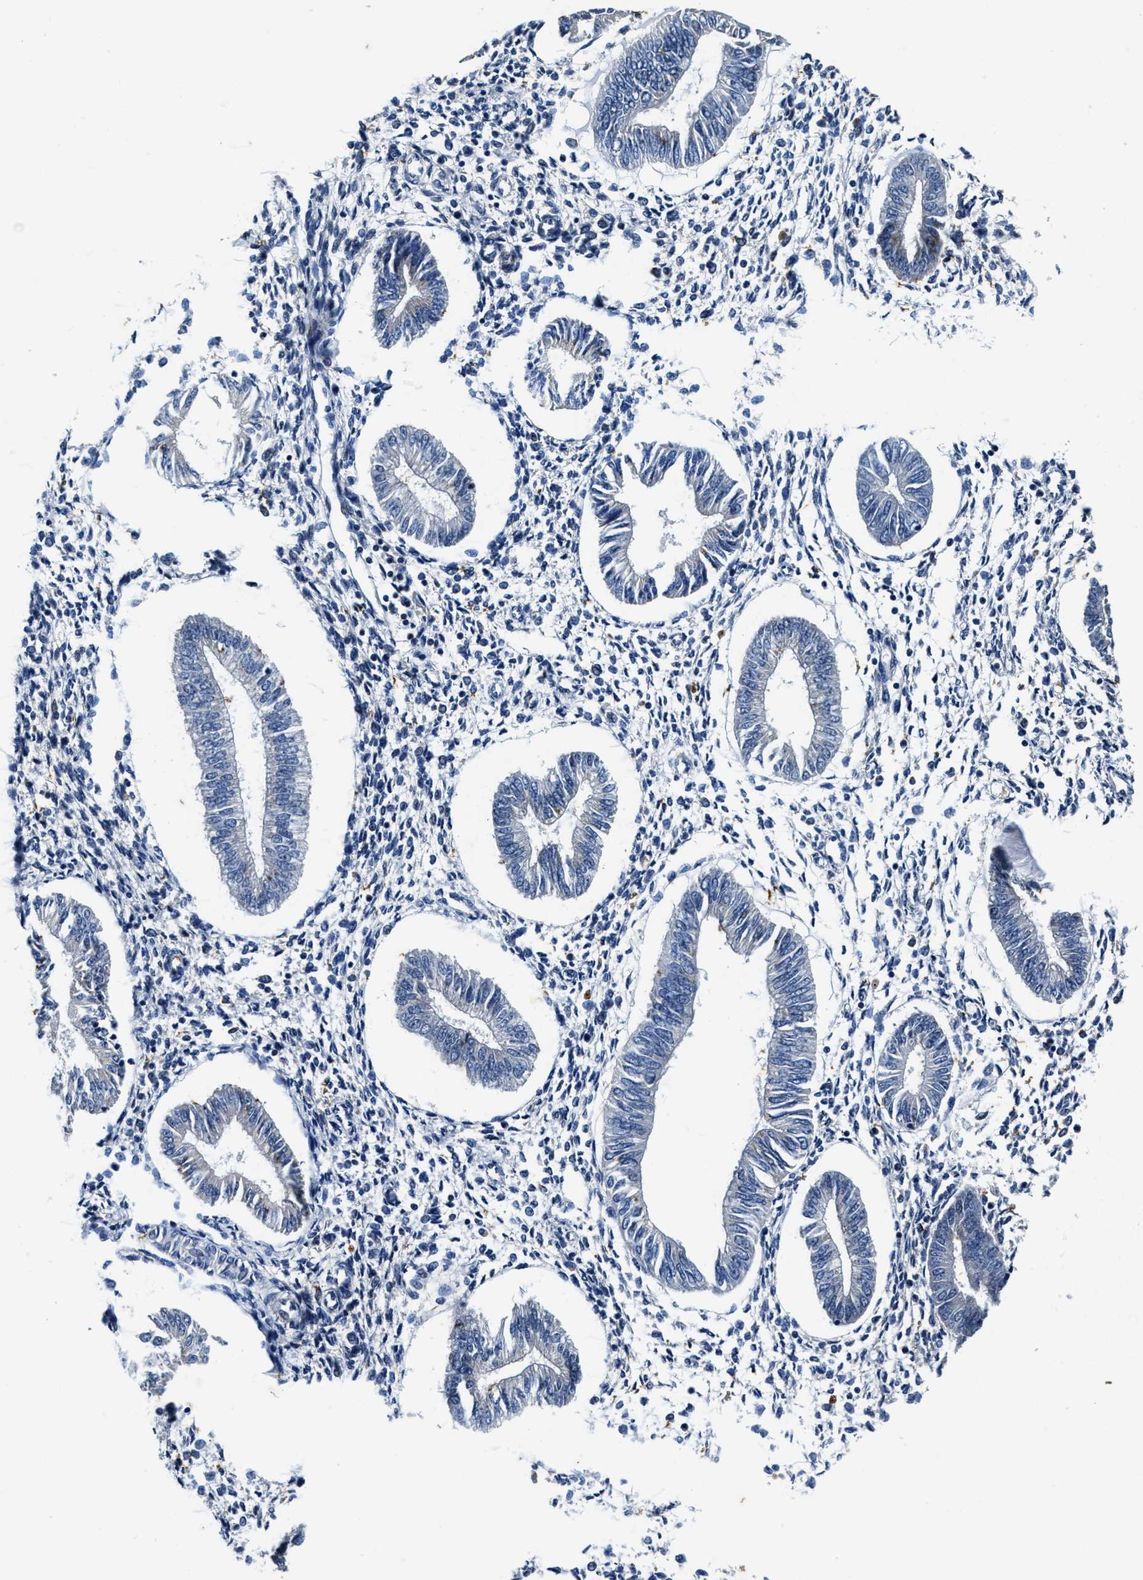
{"staining": {"intensity": "negative", "quantity": "none", "location": "none"}, "tissue": "endometrium", "cell_type": "Cells in endometrial stroma", "image_type": "normal", "snomed": [{"axis": "morphology", "description": "Normal tissue, NOS"}, {"axis": "topography", "description": "Endometrium"}], "caption": "Immunohistochemistry image of normal human endometrium stained for a protein (brown), which demonstrates no expression in cells in endometrial stroma. Brightfield microscopy of IHC stained with DAB (brown) and hematoxylin (blue), captured at high magnification.", "gene": "PI4KB", "patient": {"sex": "female", "age": 50}}